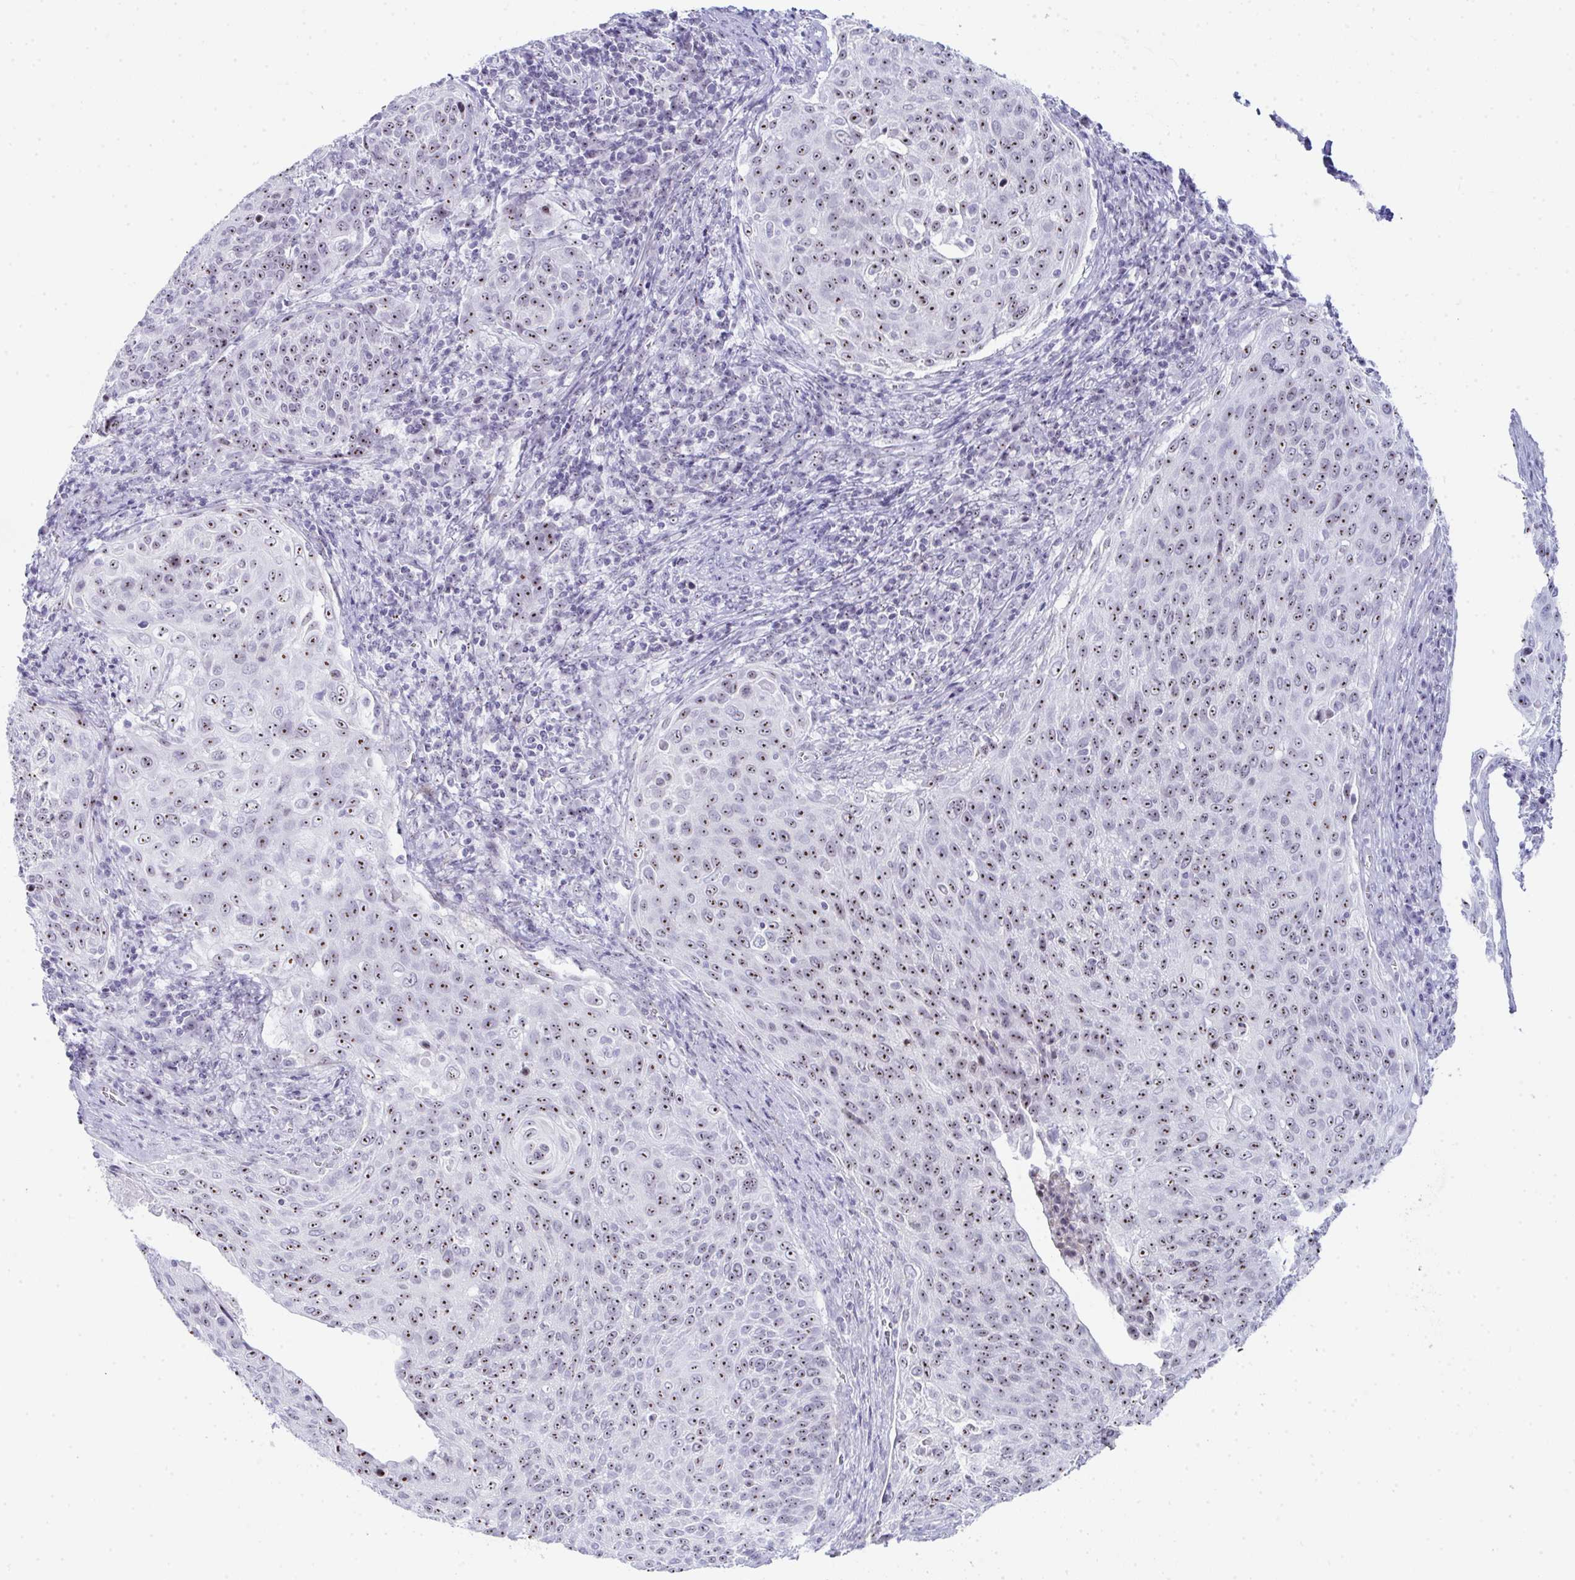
{"staining": {"intensity": "moderate", "quantity": "25%-75%", "location": "nuclear"}, "tissue": "cervical cancer", "cell_type": "Tumor cells", "image_type": "cancer", "snomed": [{"axis": "morphology", "description": "Squamous cell carcinoma, NOS"}, {"axis": "topography", "description": "Cervix"}], "caption": "Immunohistochemical staining of human cervical squamous cell carcinoma reveals medium levels of moderate nuclear protein staining in about 25%-75% of tumor cells.", "gene": "NOP10", "patient": {"sex": "female", "age": 31}}